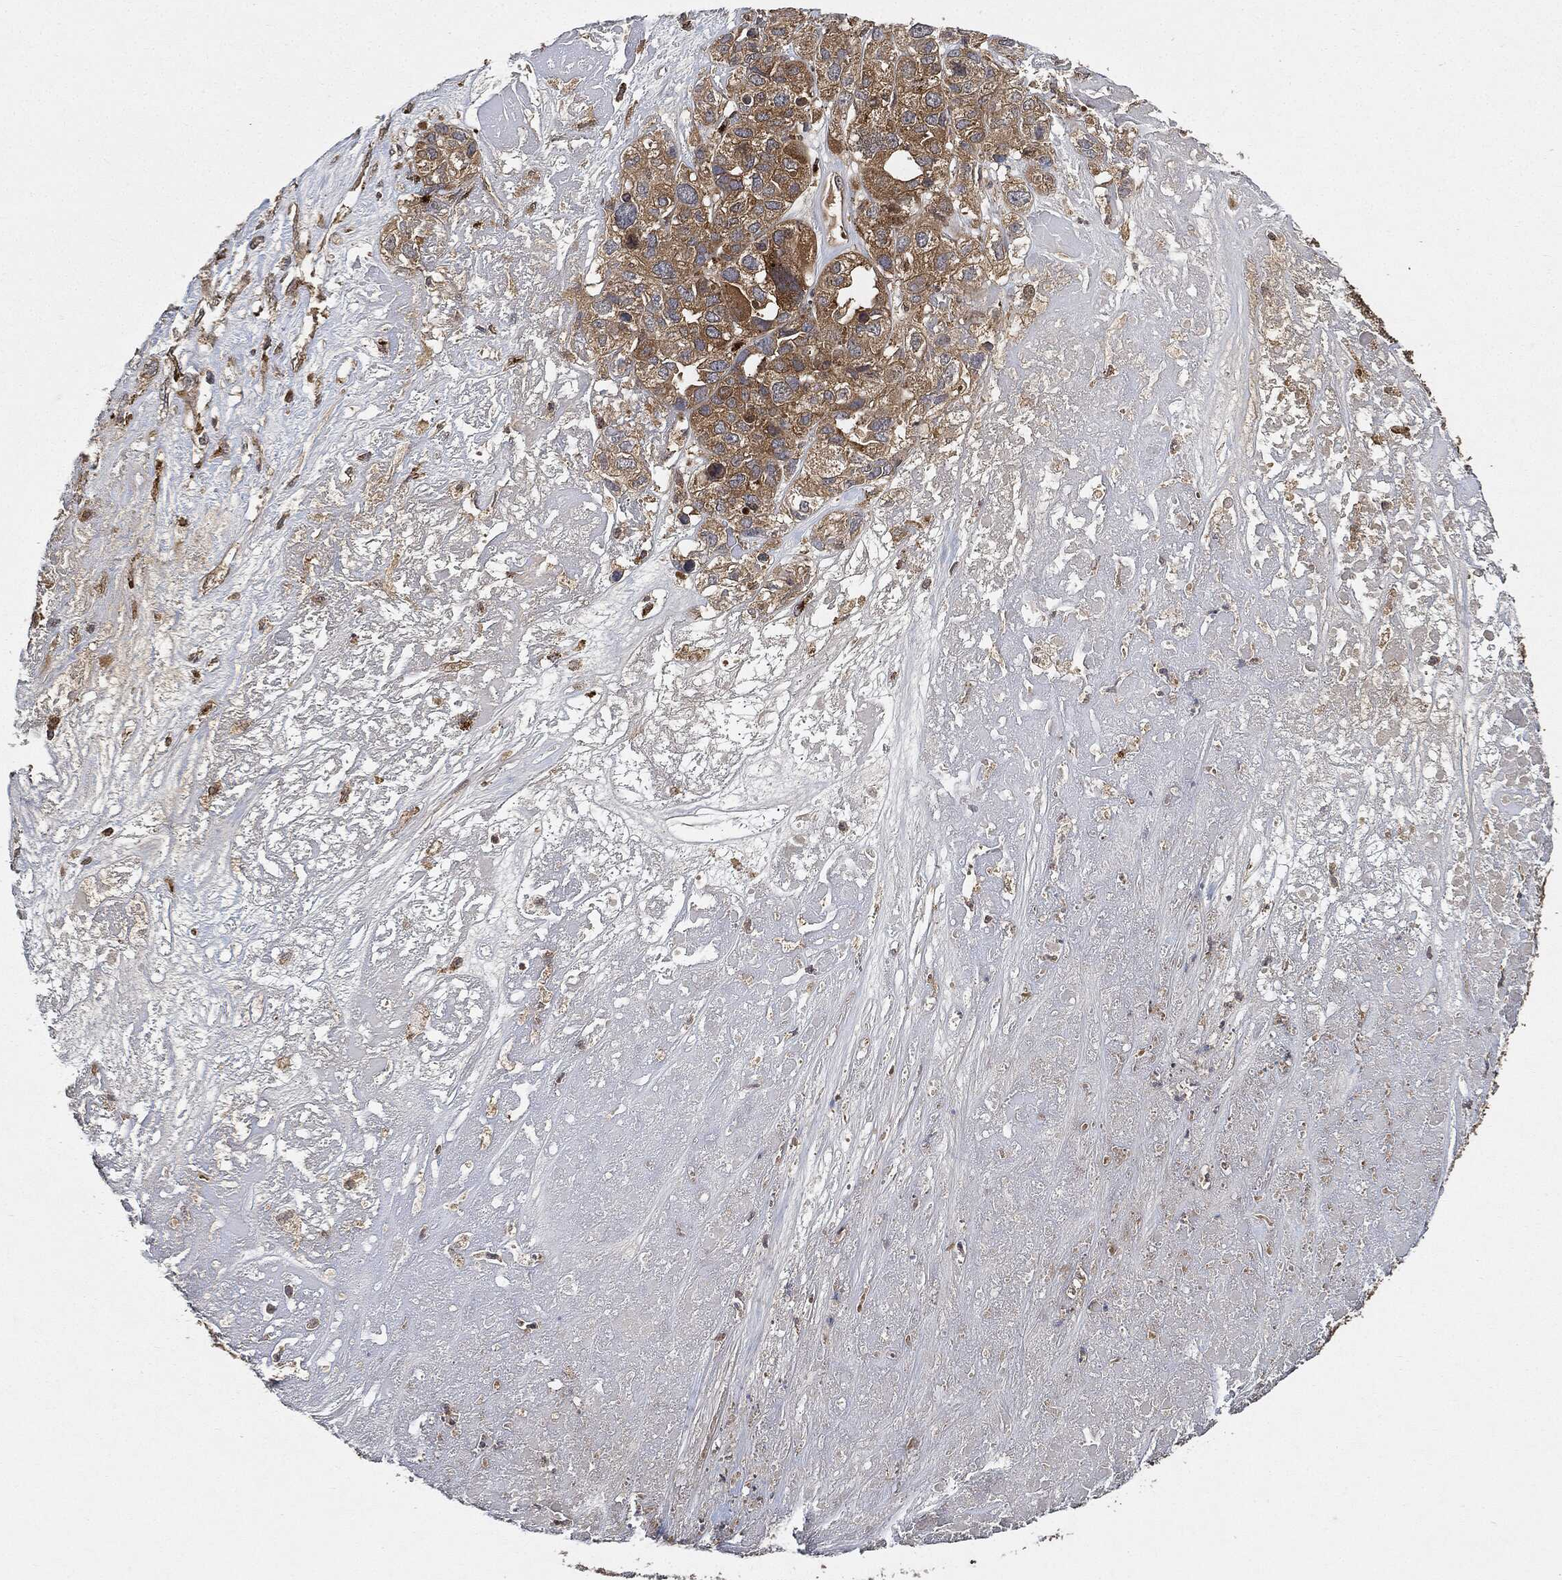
{"staining": {"intensity": "moderate", "quantity": ">75%", "location": "cytoplasmic/membranous"}, "tissue": "ovarian cancer", "cell_type": "Tumor cells", "image_type": "cancer", "snomed": [{"axis": "morphology", "description": "Cystadenocarcinoma, serous, NOS"}, {"axis": "topography", "description": "Ovary"}], "caption": "Ovarian cancer (serous cystadenocarcinoma) was stained to show a protein in brown. There is medium levels of moderate cytoplasmic/membranous positivity in about >75% of tumor cells.", "gene": "BRAF", "patient": {"sex": "female", "age": 87}}